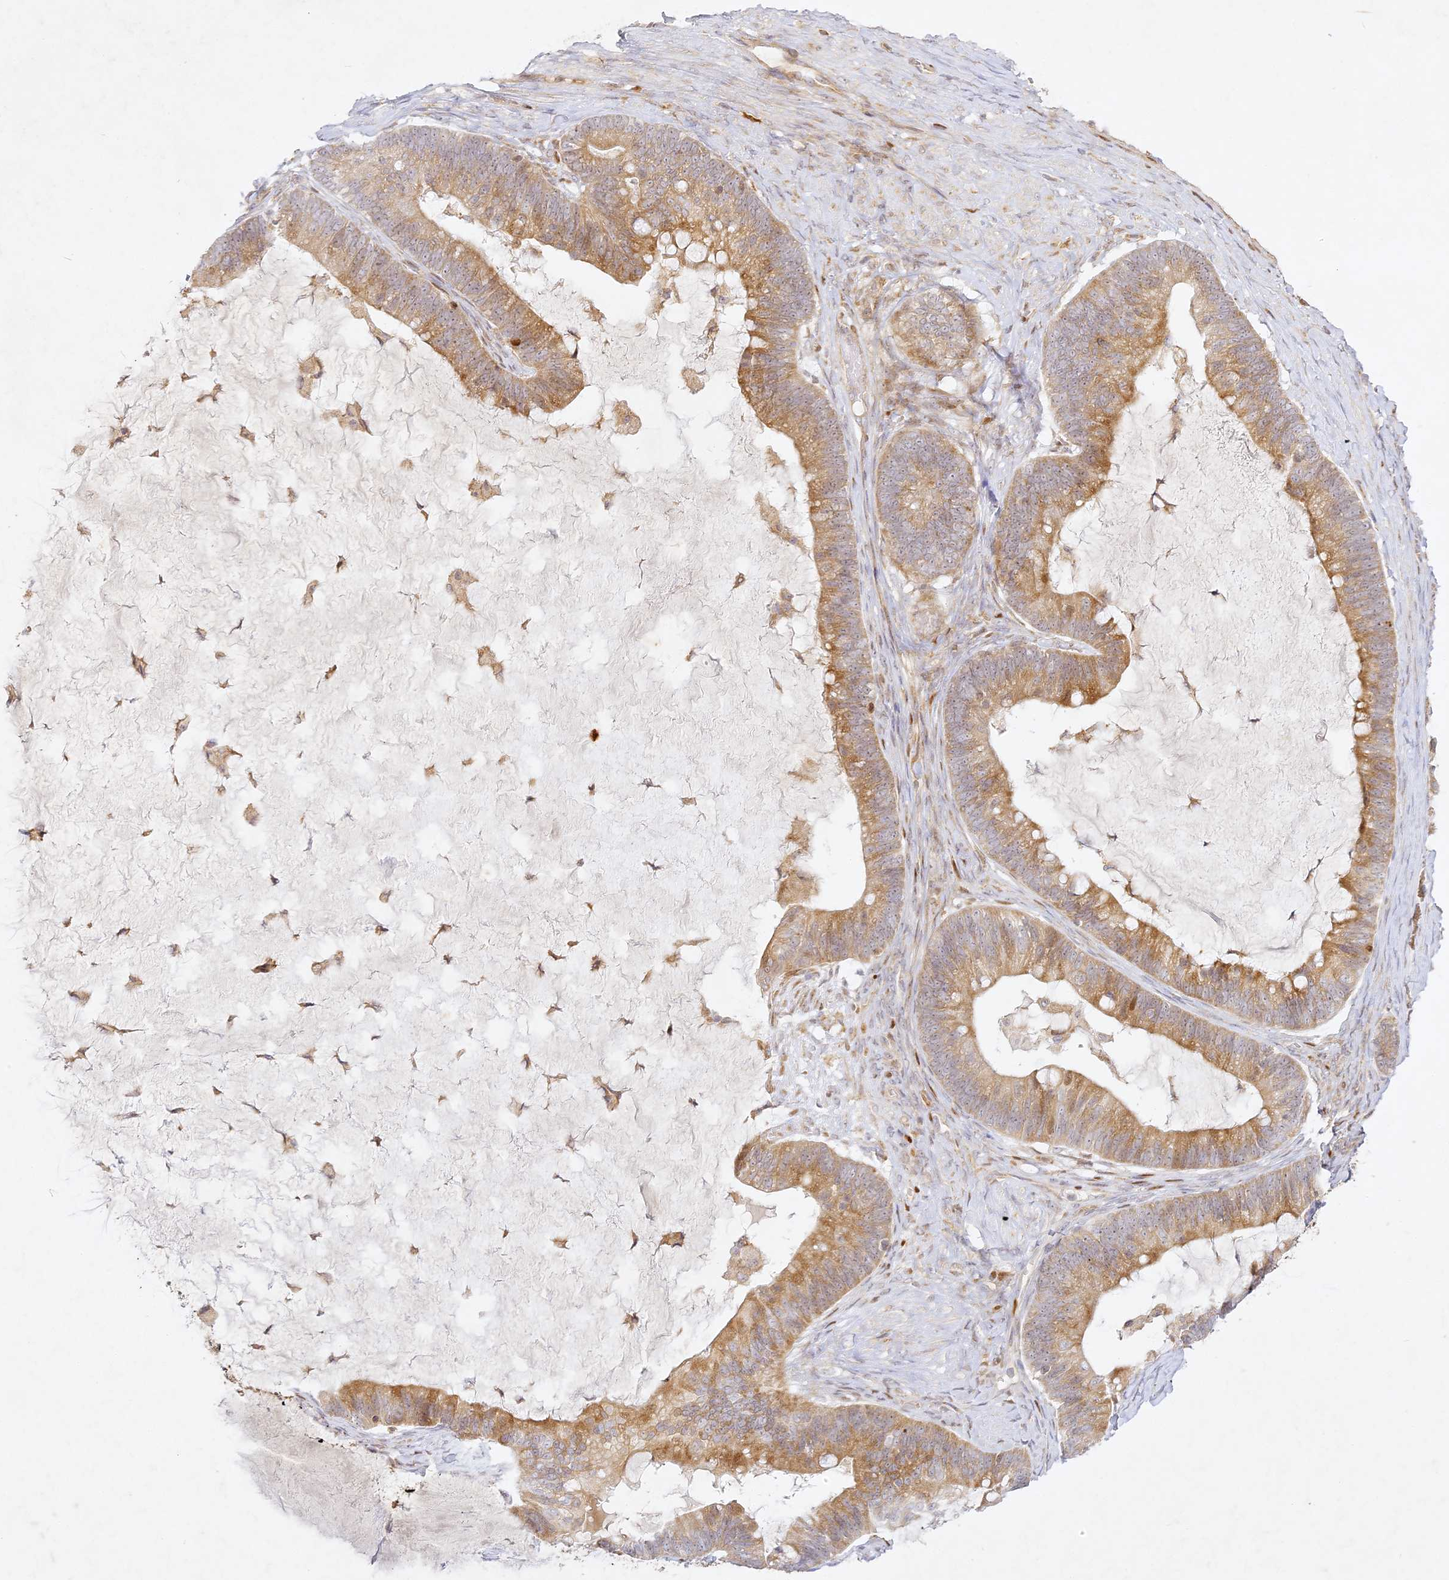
{"staining": {"intensity": "moderate", "quantity": ">75%", "location": "cytoplasmic/membranous"}, "tissue": "ovarian cancer", "cell_type": "Tumor cells", "image_type": "cancer", "snomed": [{"axis": "morphology", "description": "Cystadenocarcinoma, mucinous, NOS"}, {"axis": "topography", "description": "Ovary"}], "caption": "Immunohistochemistry (IHC) of ovarian mucinous cystadenocarcinoma exhibits medium levels of moderate cytoplasmic/membranous expression in approximately >75% of tumor cells.", "gene": "SLC30A5", "patient": {"sex": "female", "age": 61}}